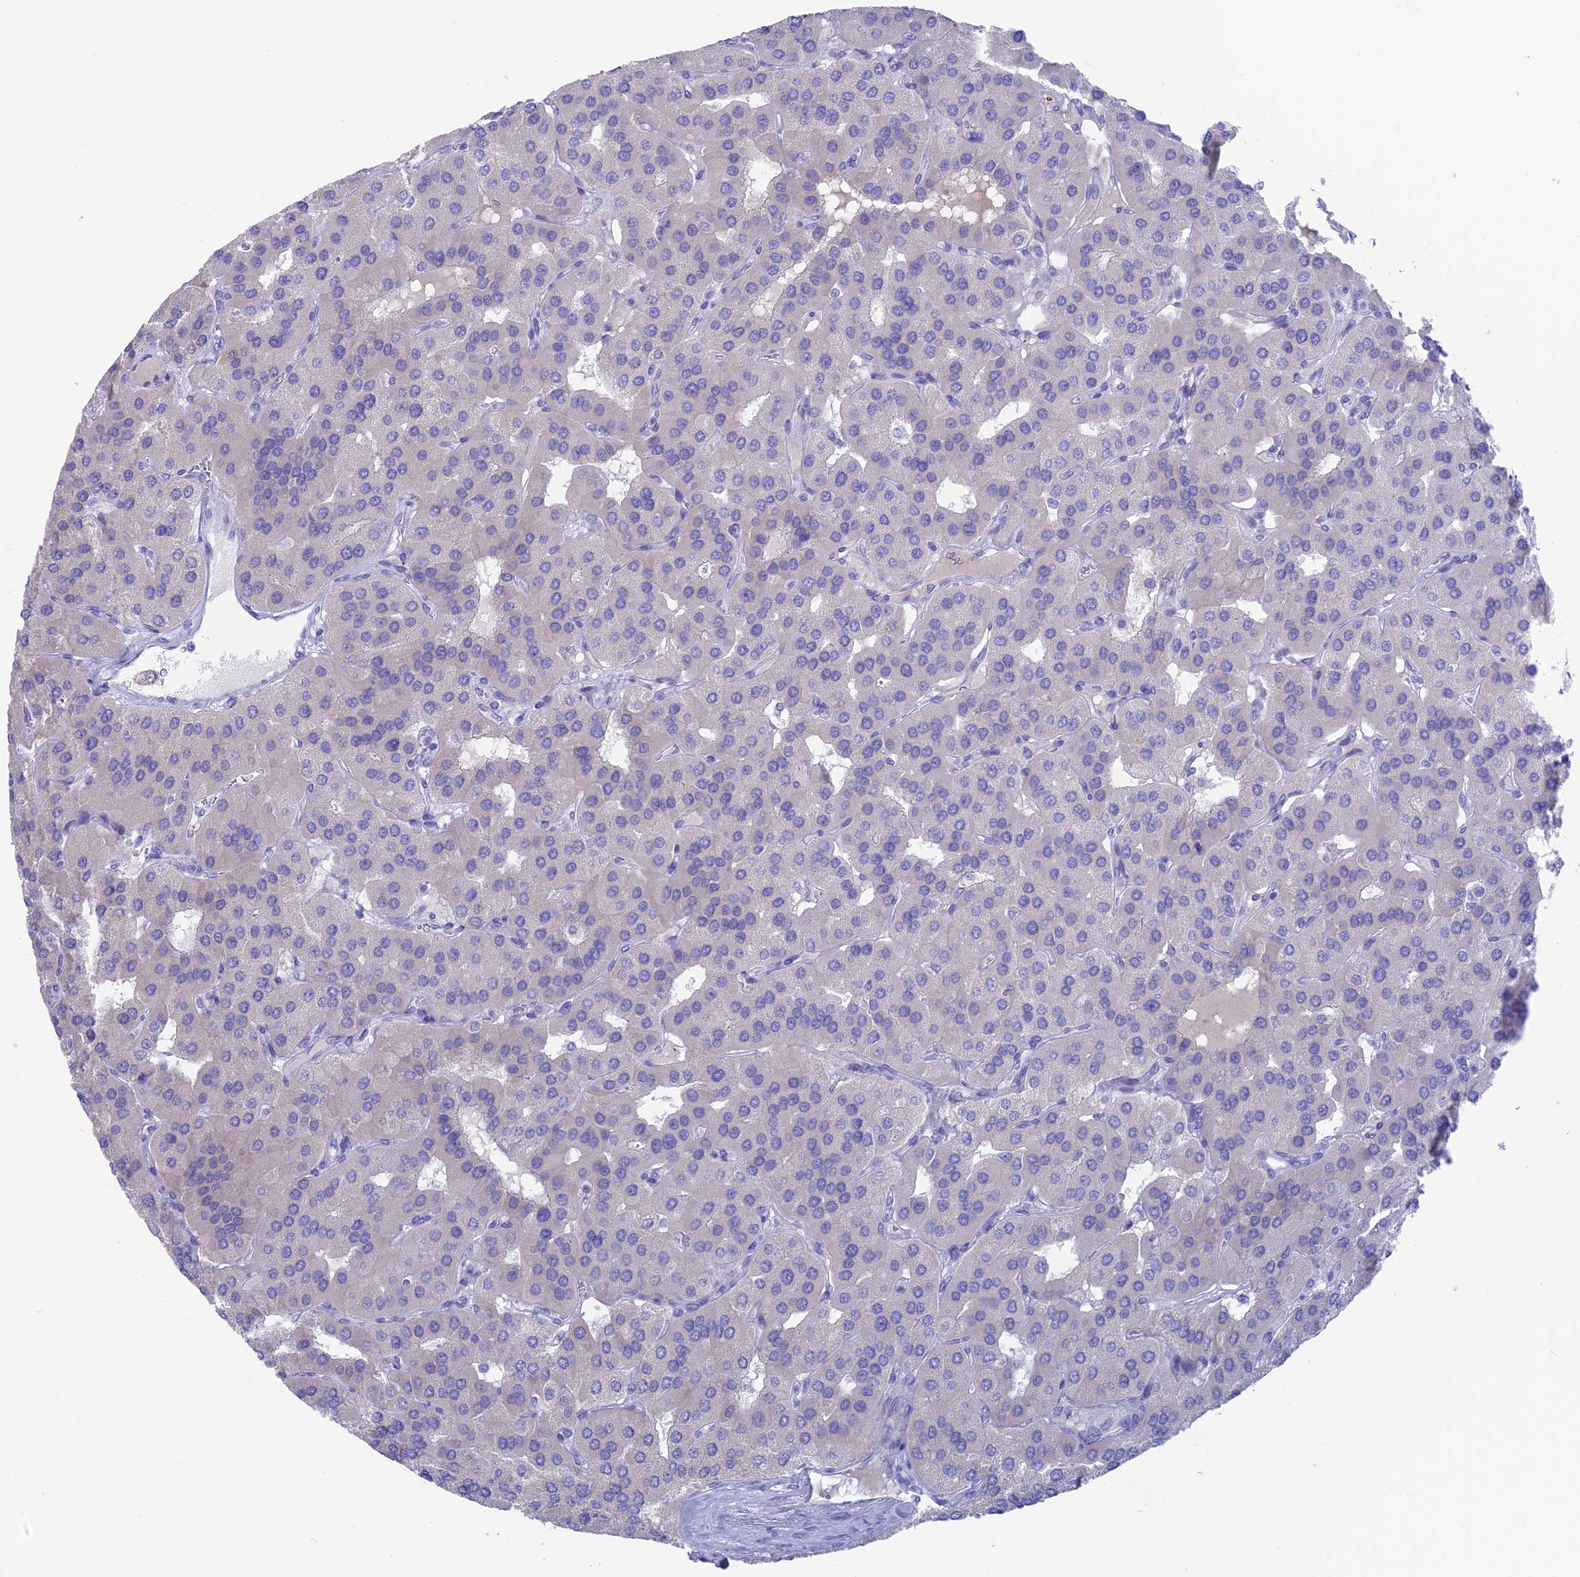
{"staining": {"intensity": "negative", "quantity": "none", "location": "none"}, "tissue": "parathyroid gland", "cell_type": "Glandular cells", "image_type": "normal", "snomed": [{"axis": "morphology", "description": "Normal tissue, NOS"}, {"axis": "morphology", "description": "Adenoma, NOS"}, {"axis": "topography", "description": "Parathyroid gland"}], "caption": "Human parathyroid gland stained for a protein using immunohistochemistry (IHC) demonstrates no expression in glandular cells.", "gene": "SNTN", "patient": {"sex": "female", "age": 86}}